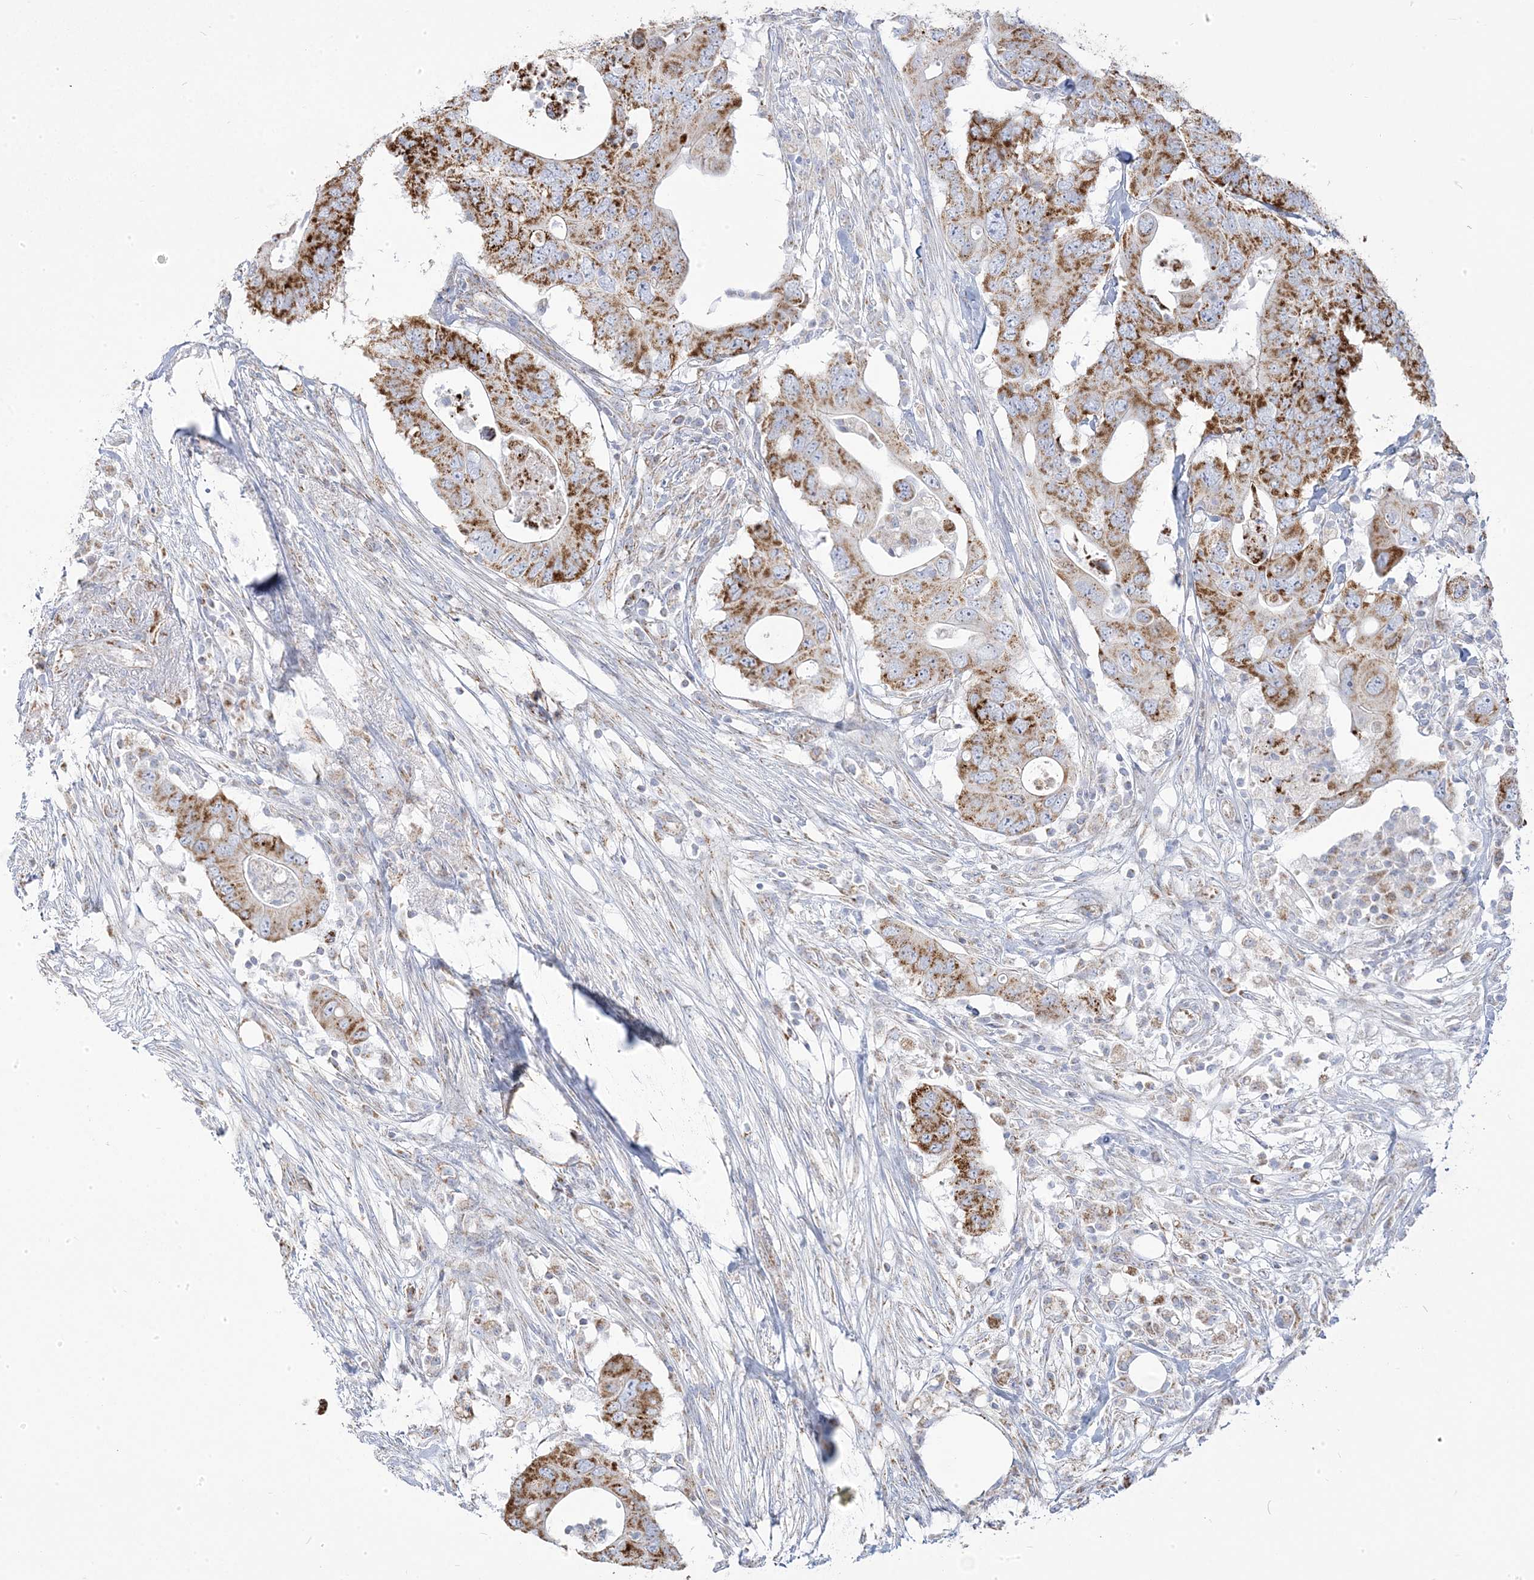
{"staining": {"intensity": "strong", "quantity": ">75%", "location": "cytoplasmic/membranous"}, "tissue": "colorectal cancer", "cell_type": "Tumor cells", "image_type": "cancer", "snomed": [{"axis": "morphology", "description": "Adenocarcinoma, NOS"}, {"axis": "topography", "description": "Colon"}], "caption": "Adenocarcinoma (colorectal) stained for a protein shows strong cytoplasmic/membranous positivity in tumor cells. Nuclei are stained in blue.", "gene": "PCCB", "patient": {"sex": "male", "age": 71}}